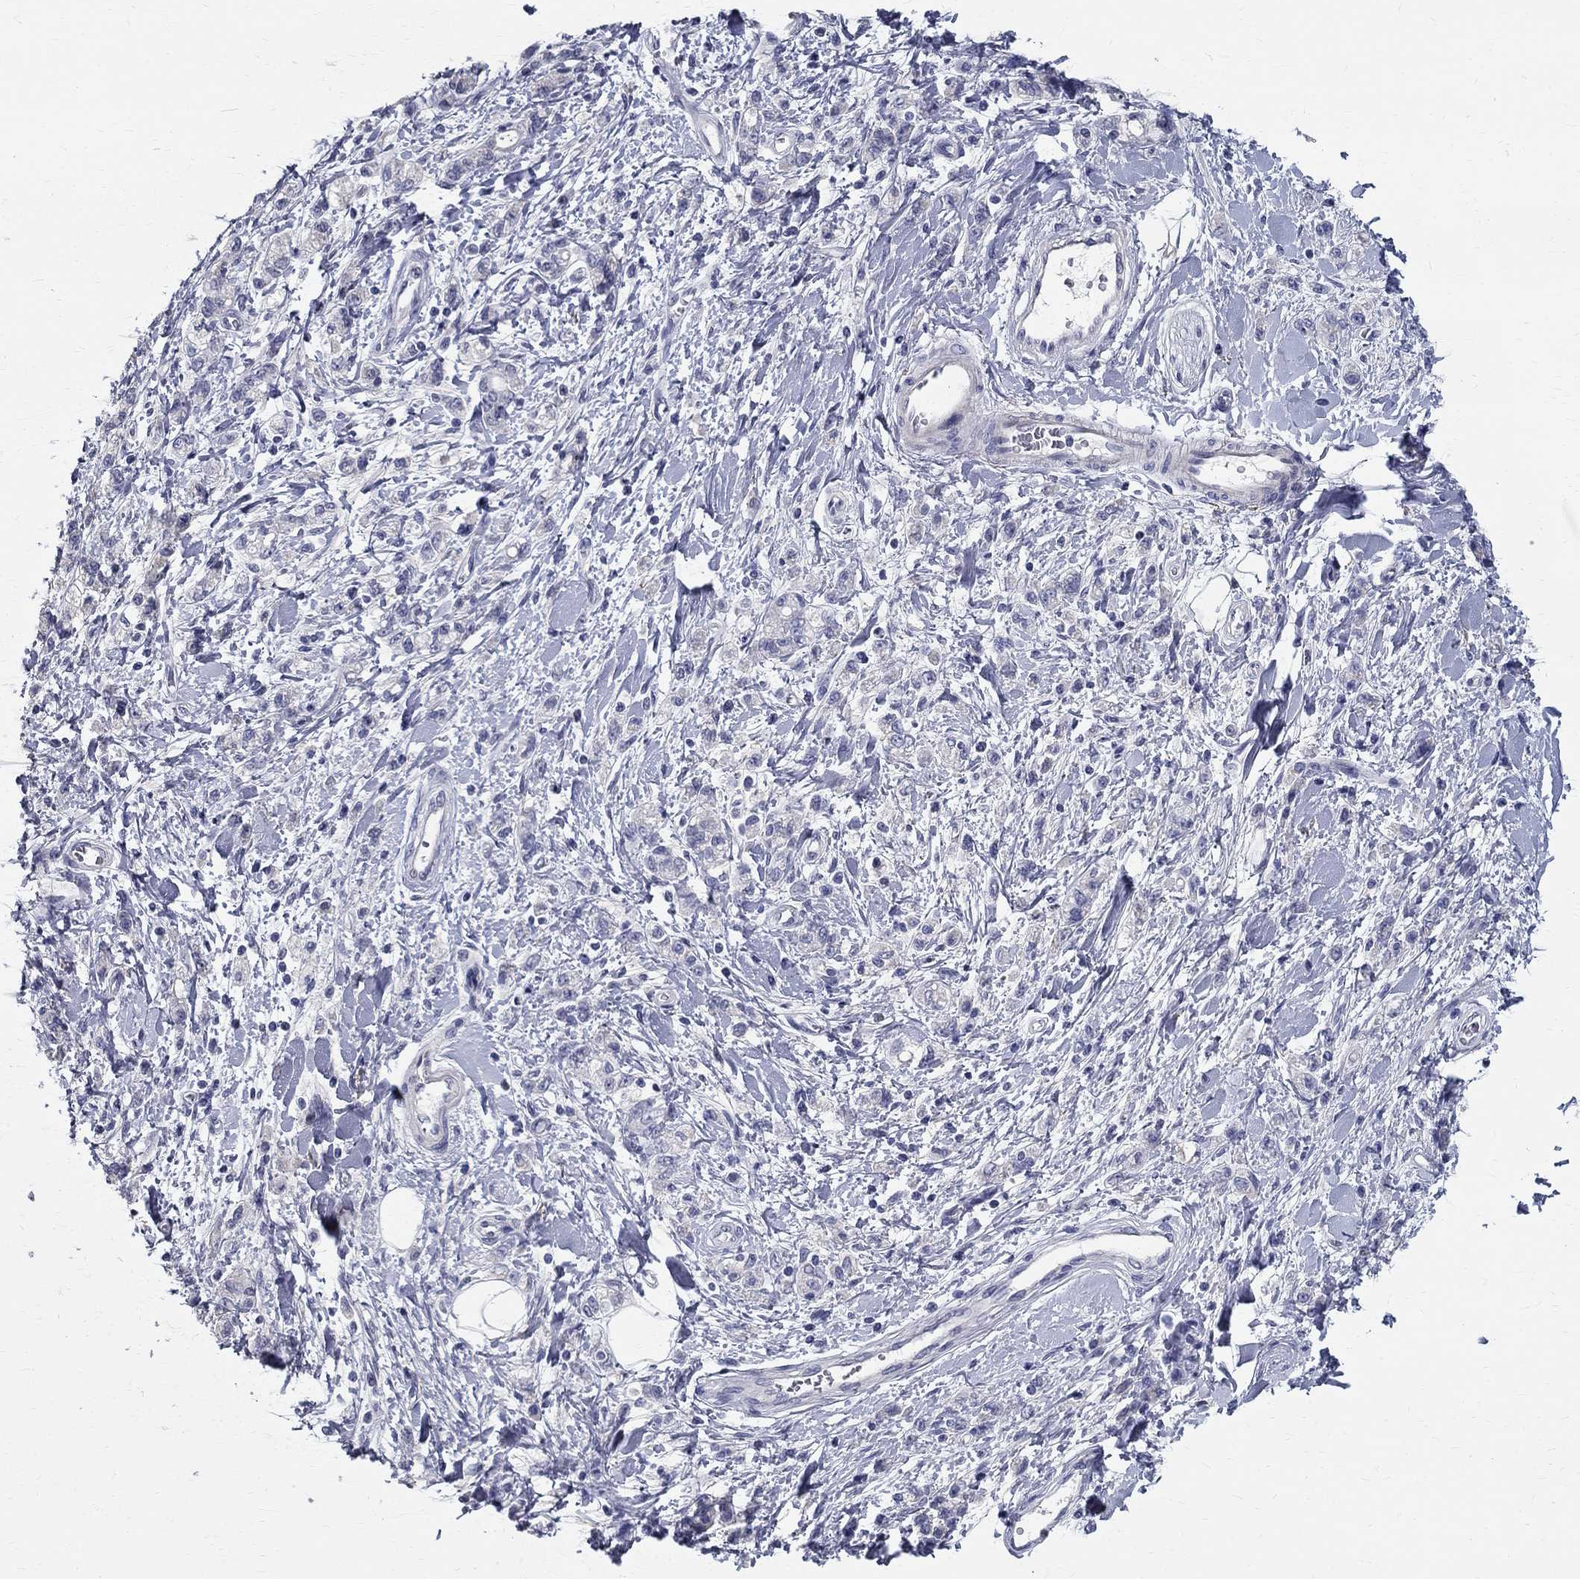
{"staining": {"intensity": "negative", "quantity": "none", "location": "none"}, "tissue": "stomach cancer", "cell_type": "Tumor cells", "image_type": "cancer", "snomed": [{"axis": "morphology", "description": "Adenocarcinoma, NOS"}, {"axis": "topography", "description": "Stomach"}], "caption": "This is an immunohistochemistry image of stomach adenocarcinoma. There is no positivity in tumor cells.", "gene": "TGM4", "patient": {"sex": "male", "age": 77}}